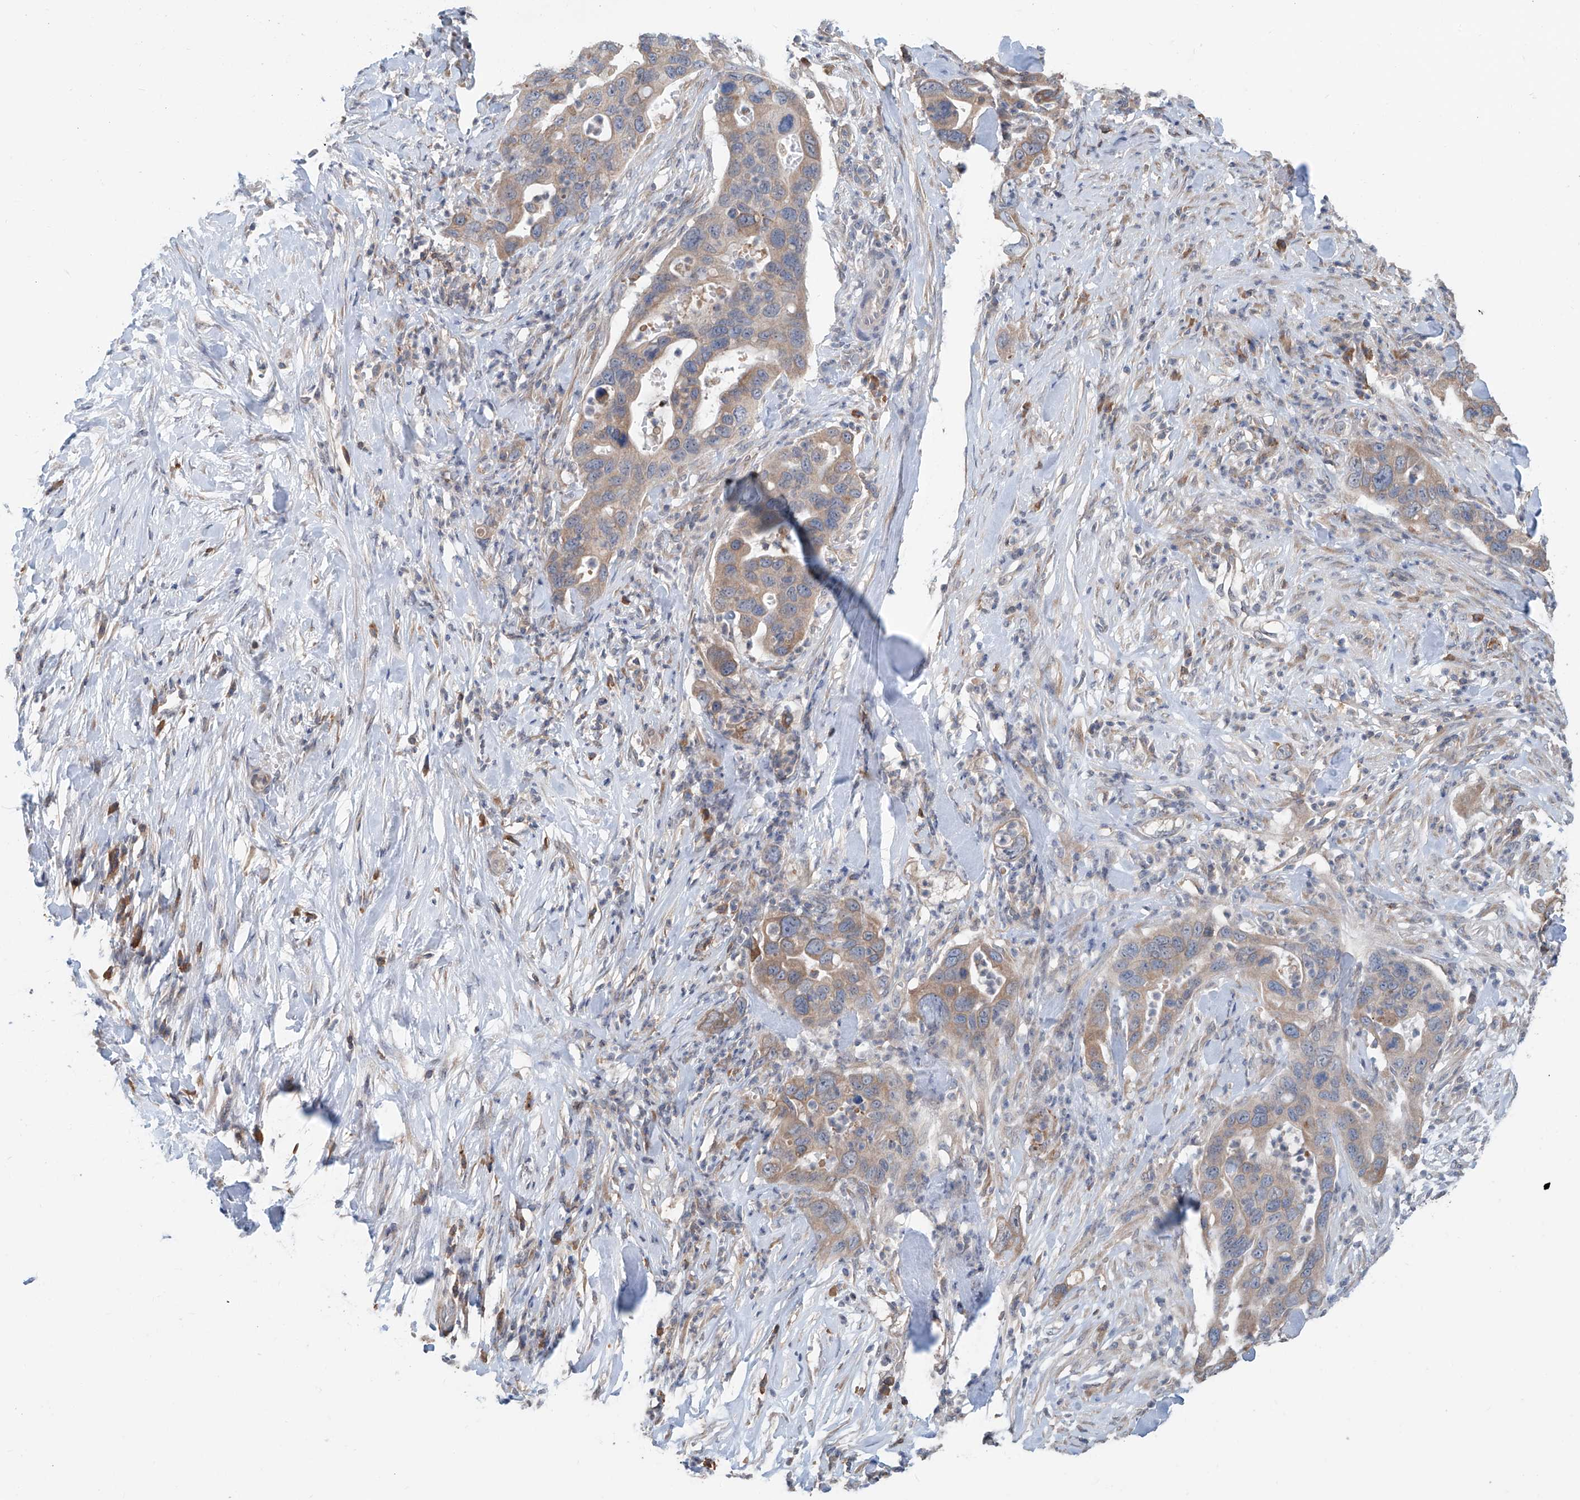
{"staining": {"intensity": "weak", "quantity": "25%-75%", "location": "cytoplasmic/membranous"}, "tissue": "pancreatic cancer", "cell_type": "Tumor cells", "image_type": "cancer", "snomed": [{"axis": "morphology", "description": "Adenocarcinoma, NOS"}, {"axis": "topography", "description": "Pancreas"}], "caption": "Immunohistochemistry (IHC) image of human pancreatic cancer stained for a protein (brown), which shows low levels of weak cytoplasmic/membranous positivity in about 25%-75% of tumor cells.", "gene": "KCNK10", "patient": {"sex": "female", "age": 71}}